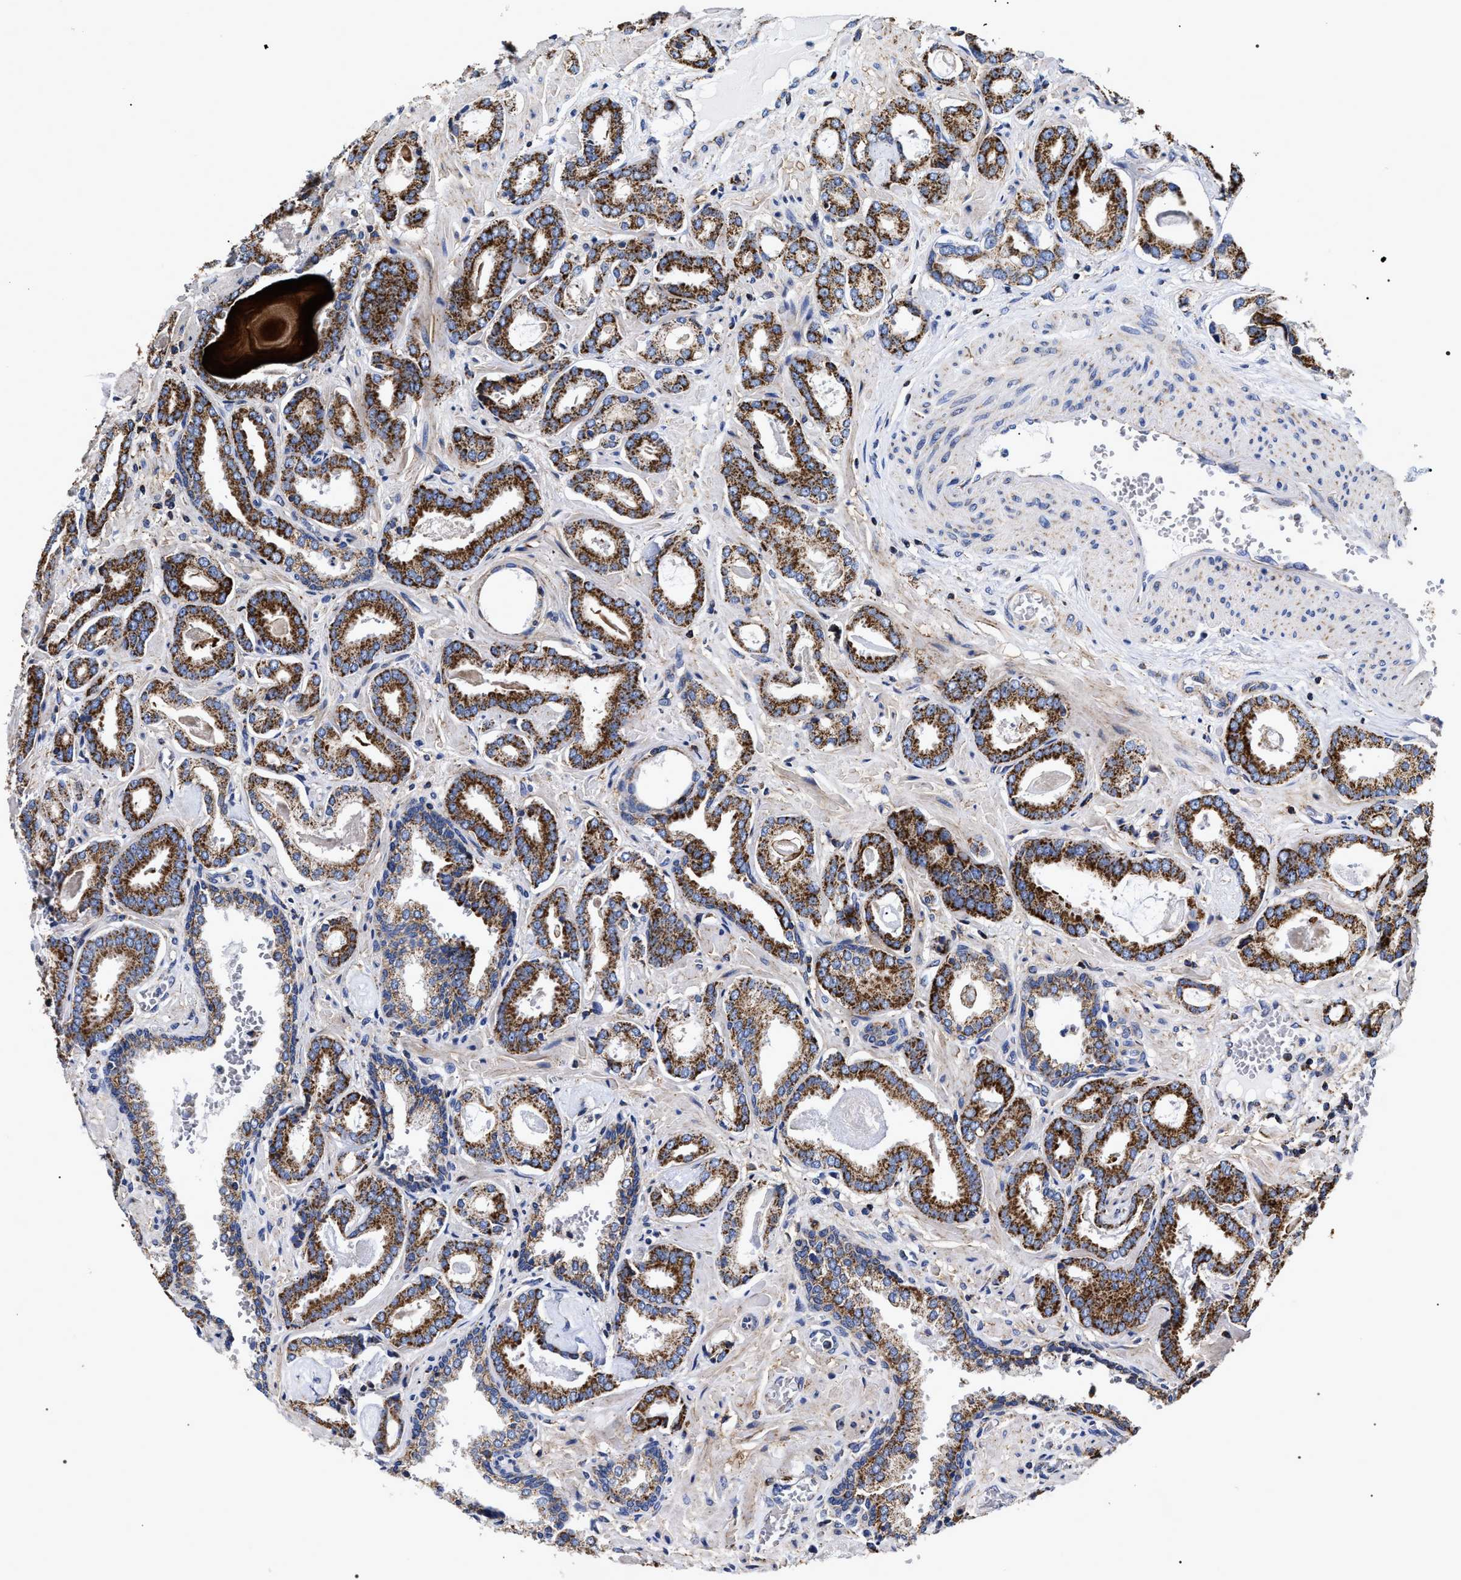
{"staining": {"intensity": "strong", "quantity": ">75%", "location": "cytoplasmic/membranous"}, "tissue": "prostate cancer", "cell_type": "Tumor cells", "image_type": "cancer", "snomed": [{"axis": "morphology", "description": "Adenocarcinoma, Low grade"}, {"axis": "topography", "description": "Prostate"}], "caption": "Brown immunohistochemical staining in human prostate cancer shows strong cytoplasmic/membranous expression in about >75% of tumor cells. (DAB (3,3'-diaminobenzidine) IHC with brightfield microscopy, high magnification).", "gene": "COG5", "patient": {"sex": "male", "age": 53}}